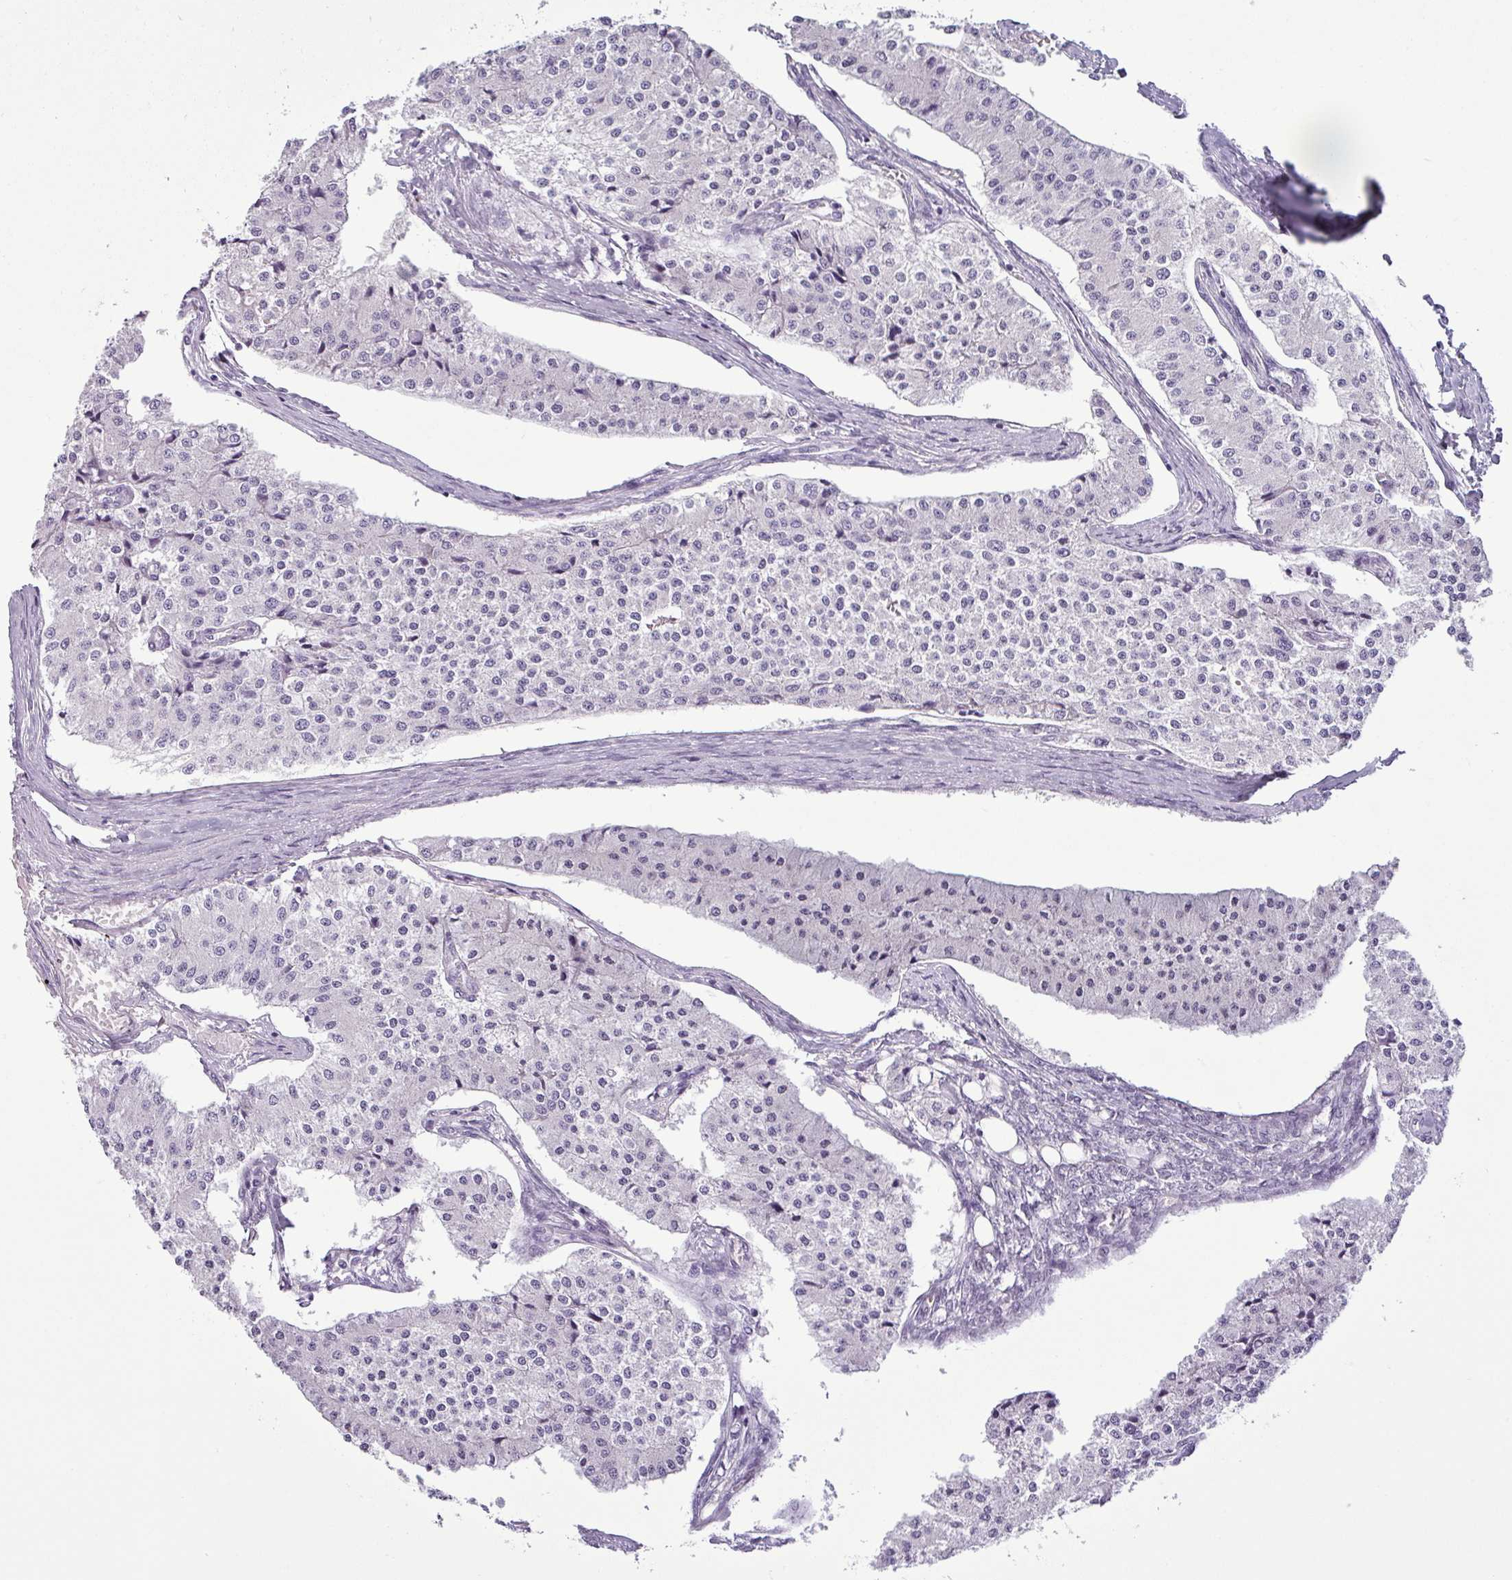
{"staining": {"intensity": "negative", "quantity": "none", "location": "none"}, "tissue": "carcinoid", "cell_type": "Tumor cells", "image_type": "cancer", "snomed": [{"axis": "morphology", "description": "Carcinoid, malignant, NOS"}, {"axis": "topography", "description": "Colon"}], "caption": "Immunohistochemical staining of human malignant carcinoid shows no significant staining in tumor cells. Brightfield microscopy of IHC stained with DAB (3,3'-diaminobenzidine) (brown) and hematoxylin (blue), captured at high magnification.", "gene": "CDH16", "patient": {"sex": "female", "age": 52}}